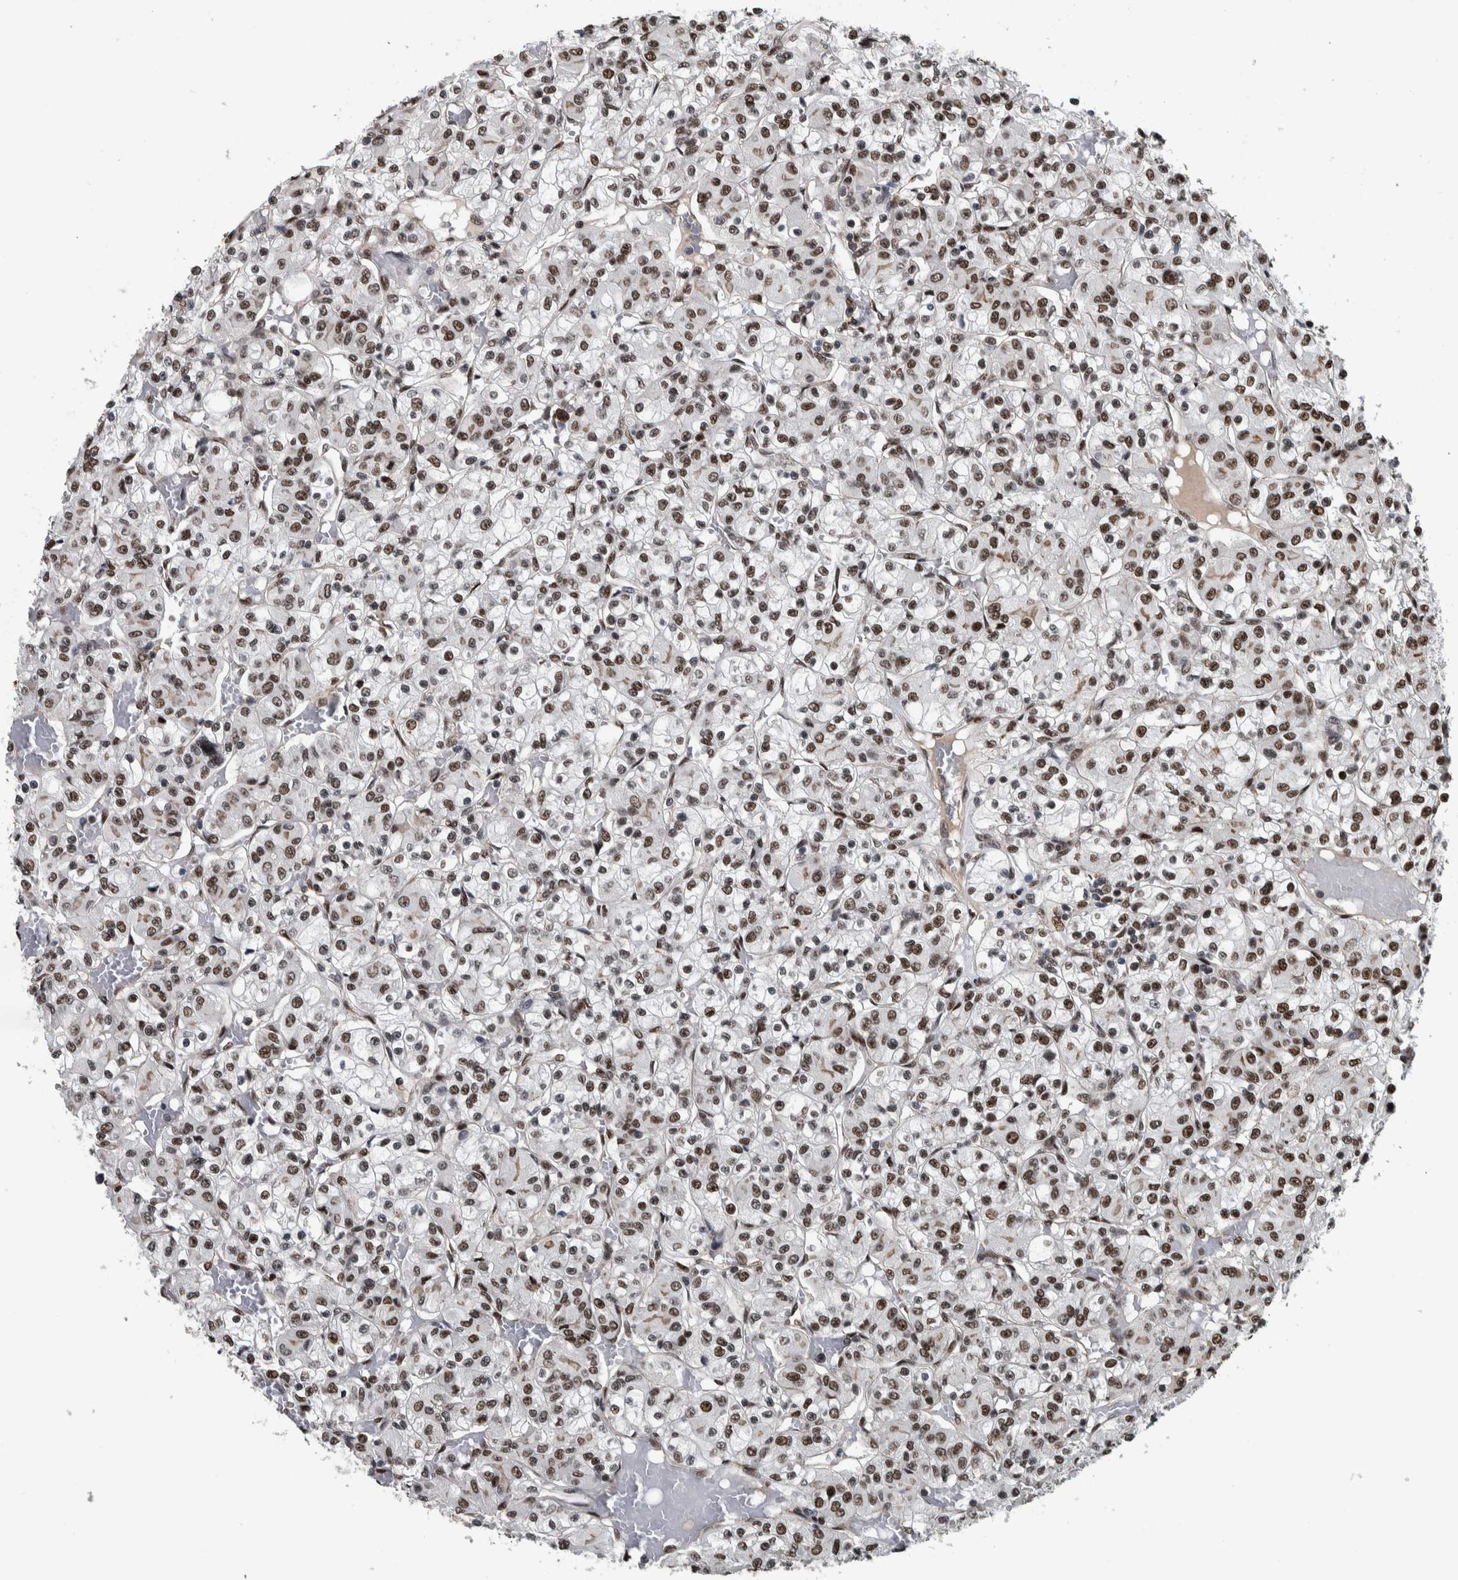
{"staining": {"intensity": "strong", "quantity": ">75%", "location": "nuclear"}, "tissue": "renal cancer", "cell_type": "Tumor cells", "image_type": "cancer", "snomed": [{"axis": "morphology", "description": "Adenocarcinoma, NOS"}, {"axis": "topography", "description": "Kidney"}], "caption": "A brown stain shows strong nuclear staining of a protein in human adenocarcinoma (renal) tumor cells. The staining was performed using DAB, with brown indicating positive protein expression. Nuclei are stained blue with hematoxylin.", "gene": "FAM135B", "patient": {"sex": "female", "age": 59}}